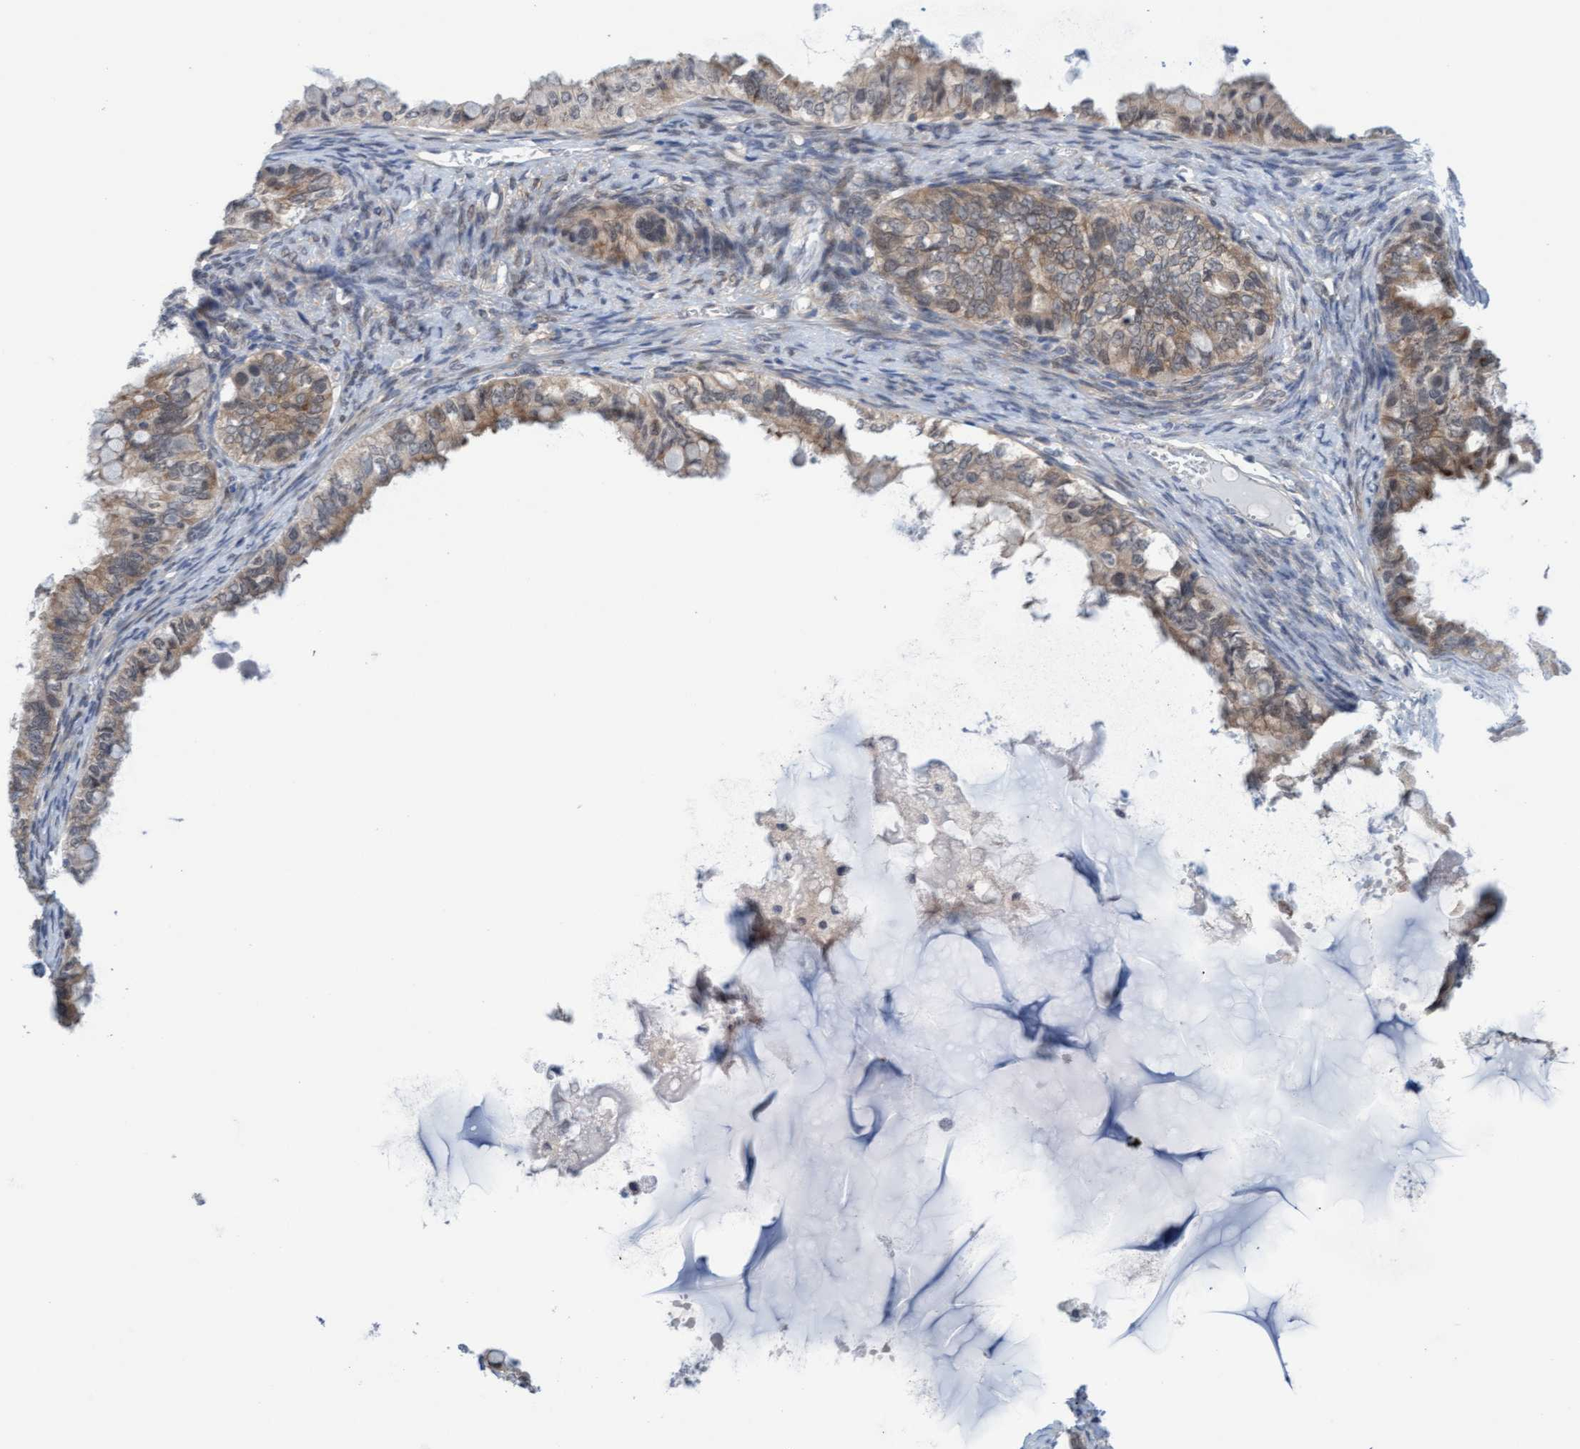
{"staining": {"intensity": "weak", "quantity": ">75%", "location": "cytoplasmic/membranous"}, "tissue": "ovarian cancer", "cell_type": "Tumor cells", "image_type": "cancer", "snomed": [{"axis": "morphology", "description": "Cystadenocarcinoma, mucinous, NOS"}, {"axis": "topography", "description": "Ovary"}], "caption": "Immunohistochemical staining of ovarian mucinous cystadenocarcinoma demonstrates low levels of weak cytoplasmic/membranous expression in approximately >75% of tumor cells.", "gene": "AMZ2", "patient": {"sex": "female", "age": 80}}